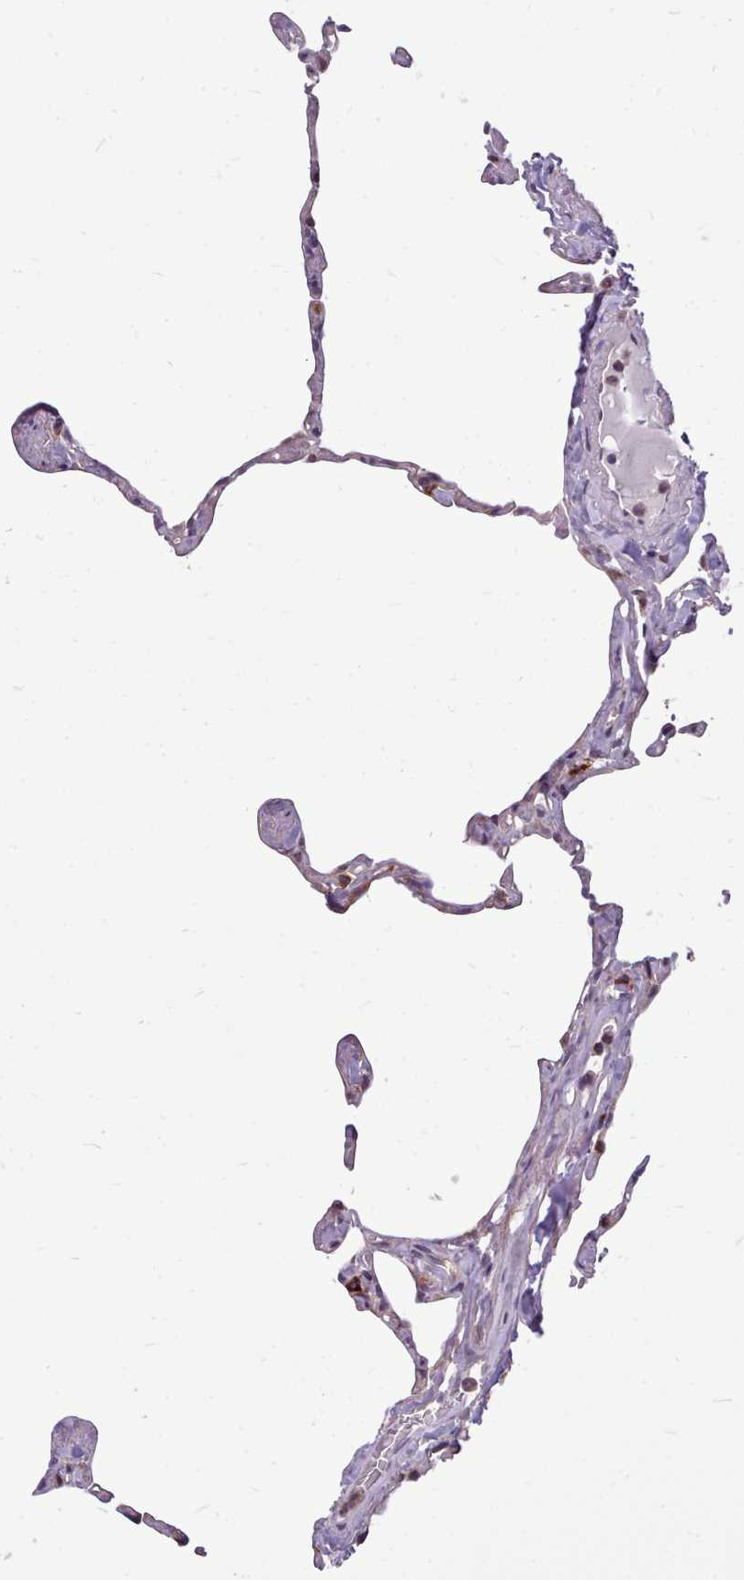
{"staining": {"intensity": "negative", "quantity": "none", "location": "none"}, "tissue": "lung", "cell_type": "Alveolar cells", "image_type": "normal", "snomed": [{"axis": "morphology", "description": "Normal tissue, NOS"}, {"axis": "topography", "description": "Lung"}], "caption": "A high-resolution photomicrograph shows IHC staining of unremarkable lung, which shows no significant positivity in alveolar cells. (DAB (3,3'-diaminobenzidine) immunohistochemistry (IHC) visualized using brightfield microscopy, high magnification).", "gene": "AHCY", "patient": {"sex": "male", "age": 65}}